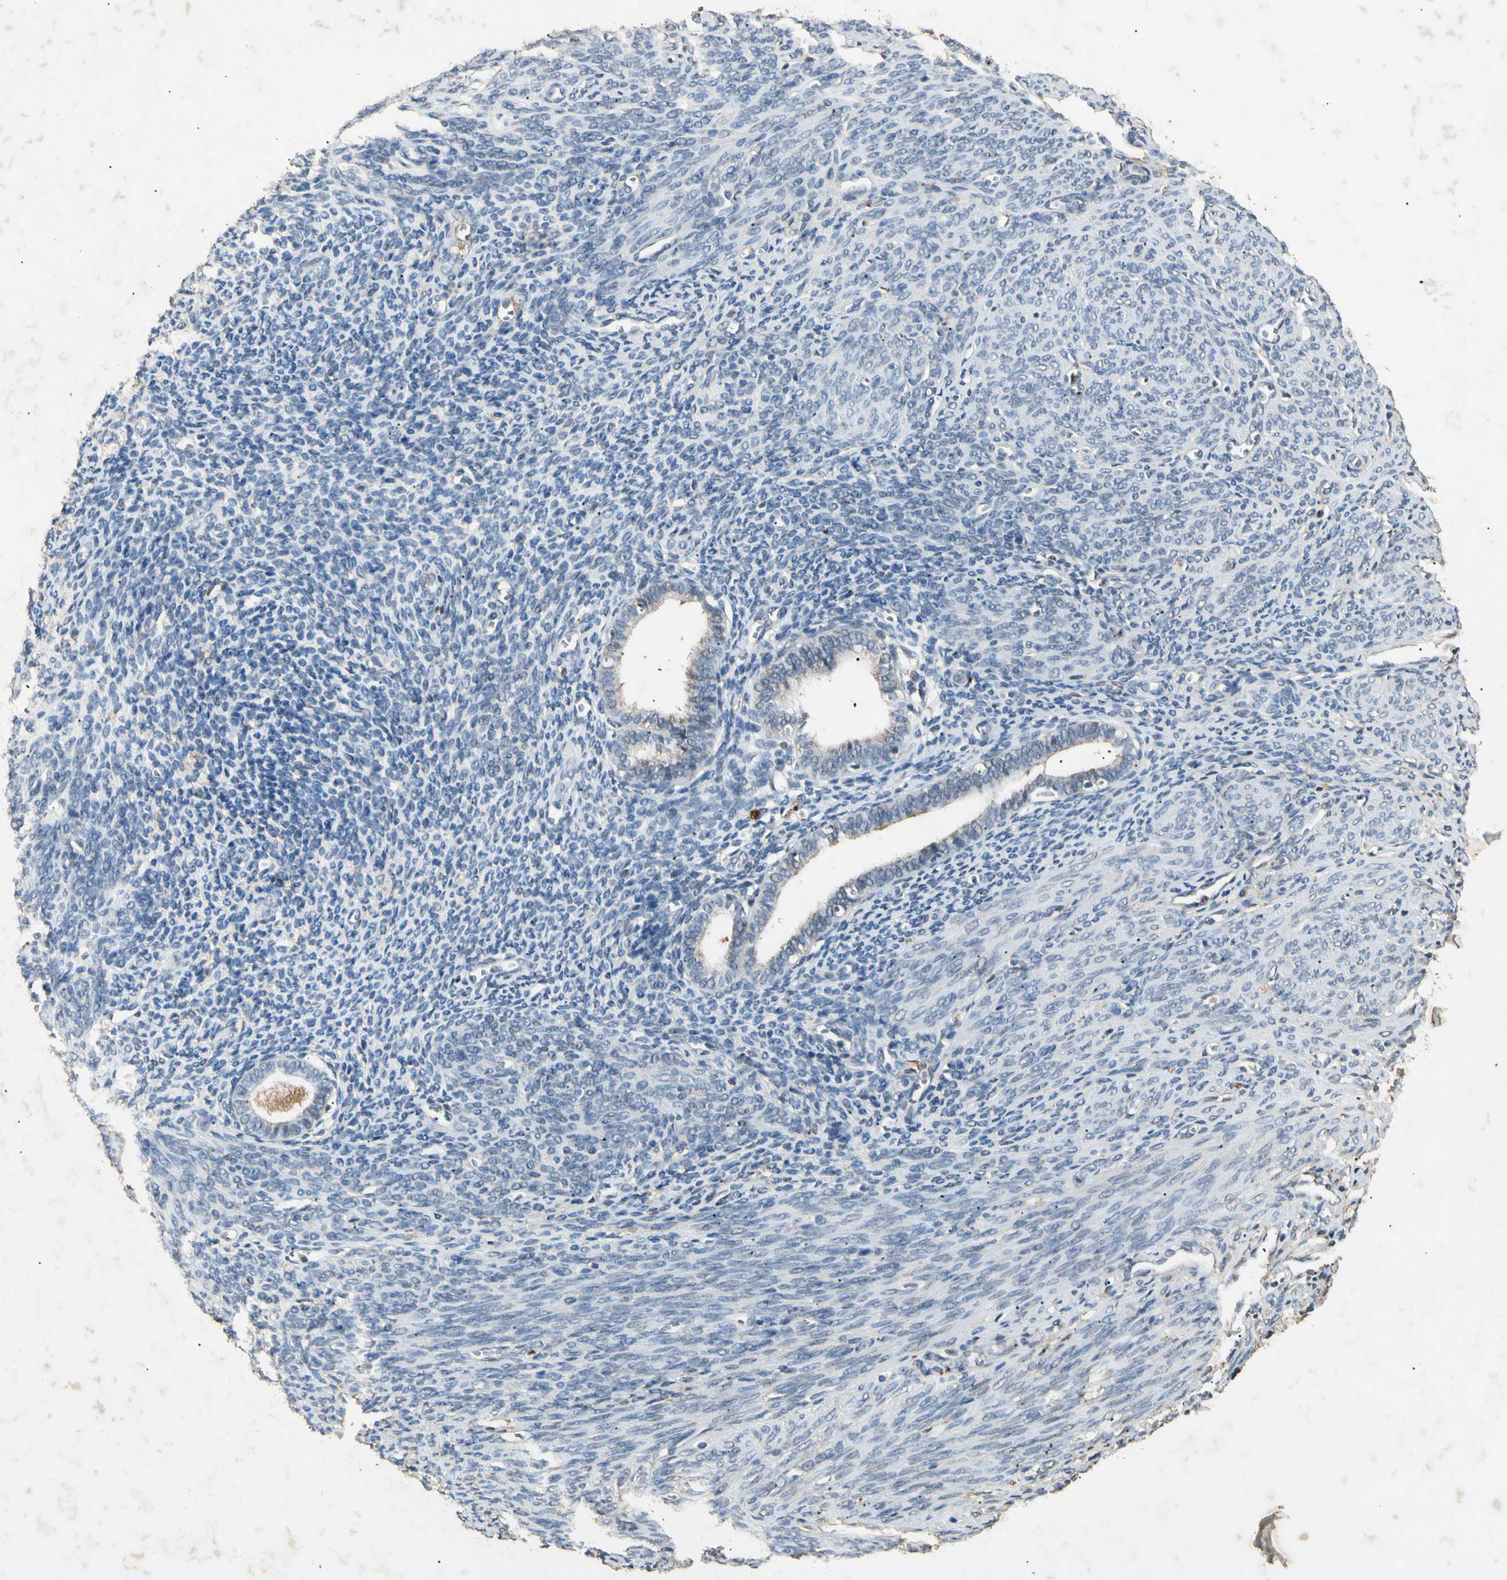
{"staining": {"intensity": "negative", "quantity": "none", "location": "none"}, "tissue": "endometrium", "cell_type": "Cells in endometrial stroma", "image_type": "normal", "snomed": [{"axis": "morphology", "description": "Normal tissue, NOS"}, {"axis": "topography", "description": "Uterus"}], "caption": "Immunohistochemistry (IHC) image of normal endometrium stained for a protein (brown), which reveals no expression in cells in endometrial stroma.", "gene": "CP", "patient": {"sex": "female", "age": 83}}